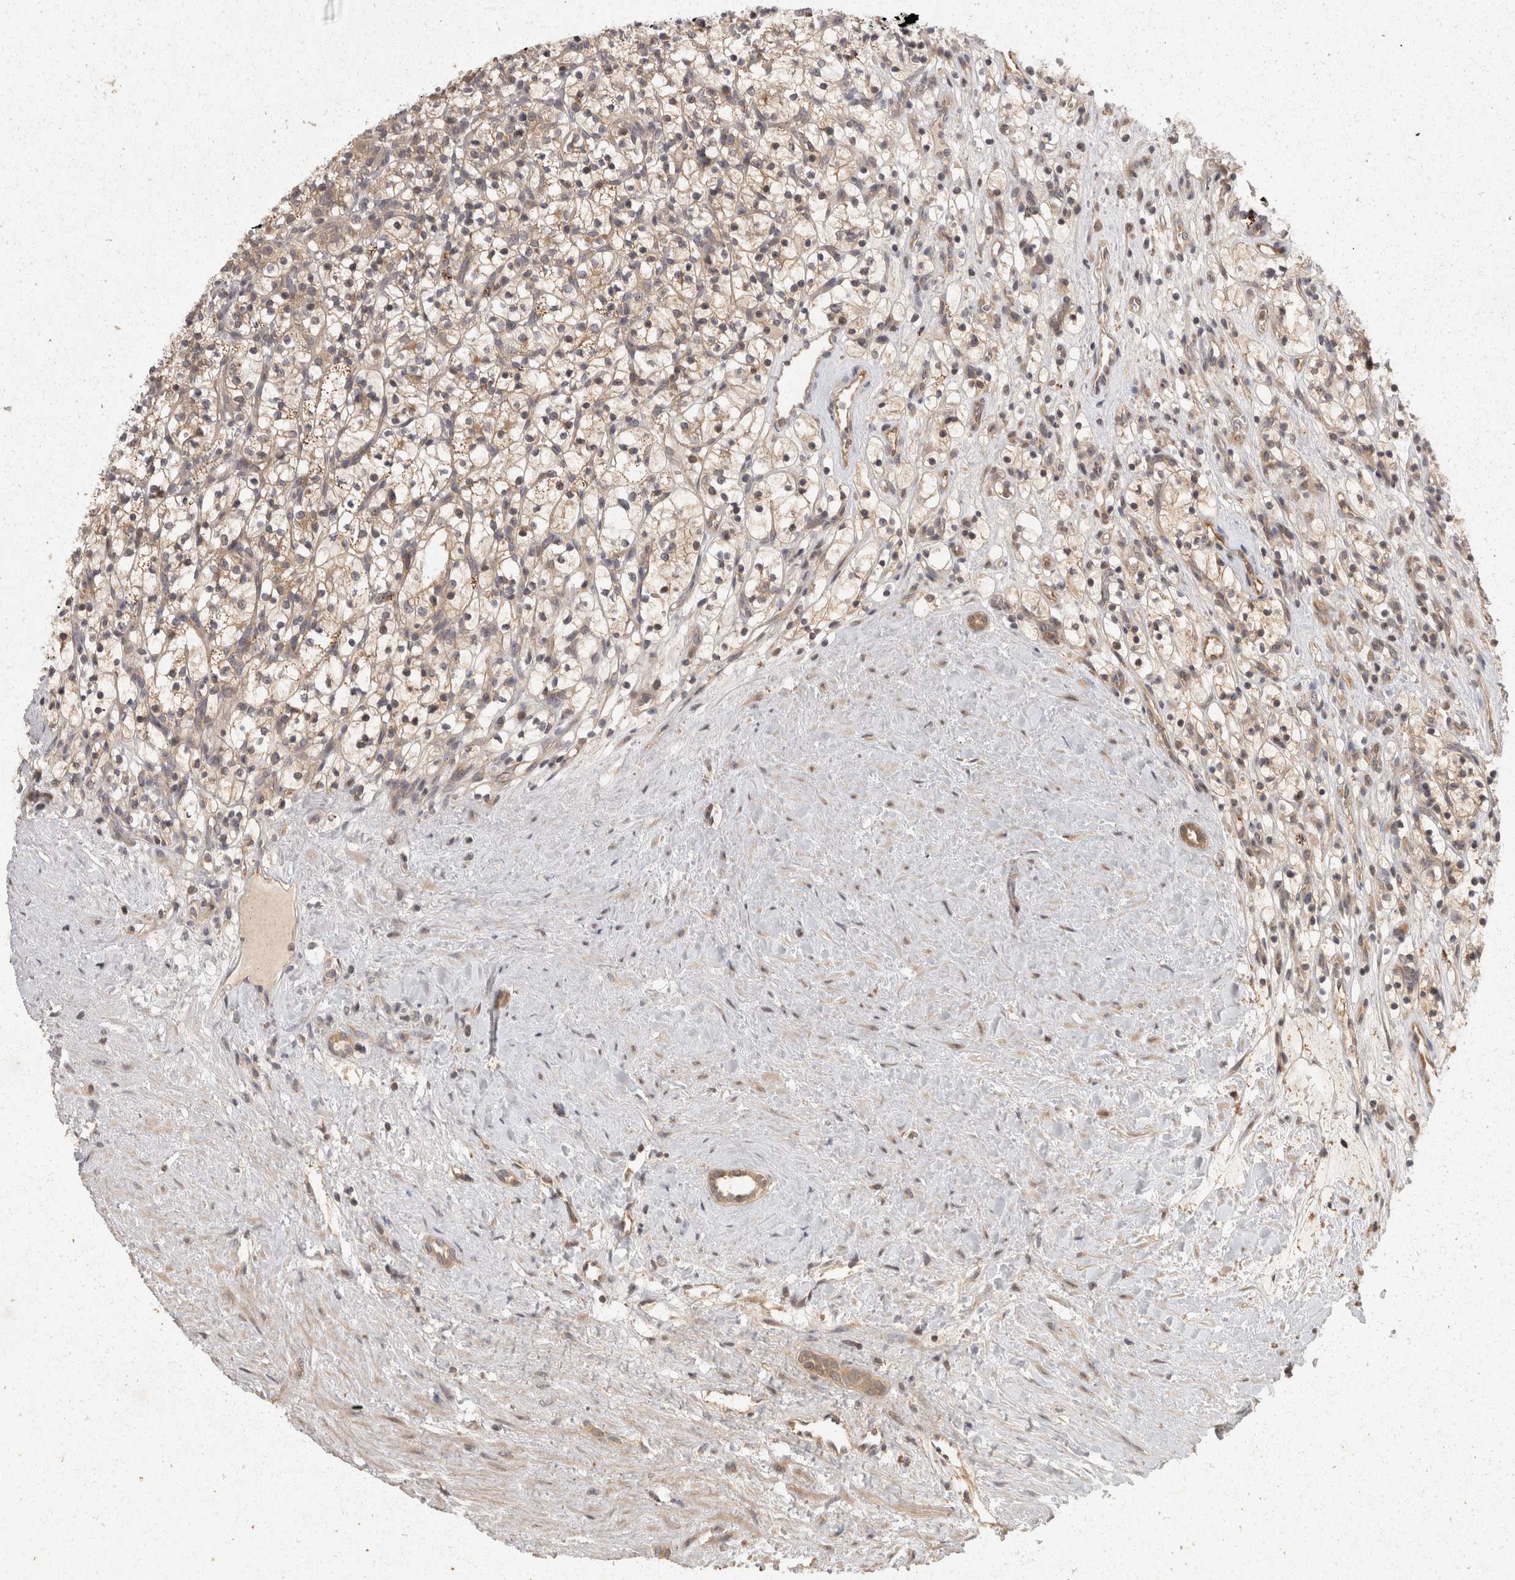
{"staining": {"intensity": "weak", "quantity": ">75%", "location": "cytoplasmic/membranous"}, "tissue": "renal cancer", "cell_type": "Tumor cells", "image_type": "cancer", "snomed": [{"axis": "morphology", "description": "Adenocarcinoma, NOS"}, {"axis": "topography", "description": "Kidney"}], "caption": "Renal cancer (adenocarcinoma) tissue demonstrates weak cytoplasmic/membranous positivity in about >75% of tumor cells", "gene": "ACAT2", "patient": {"sex": "female", "age": 57}}